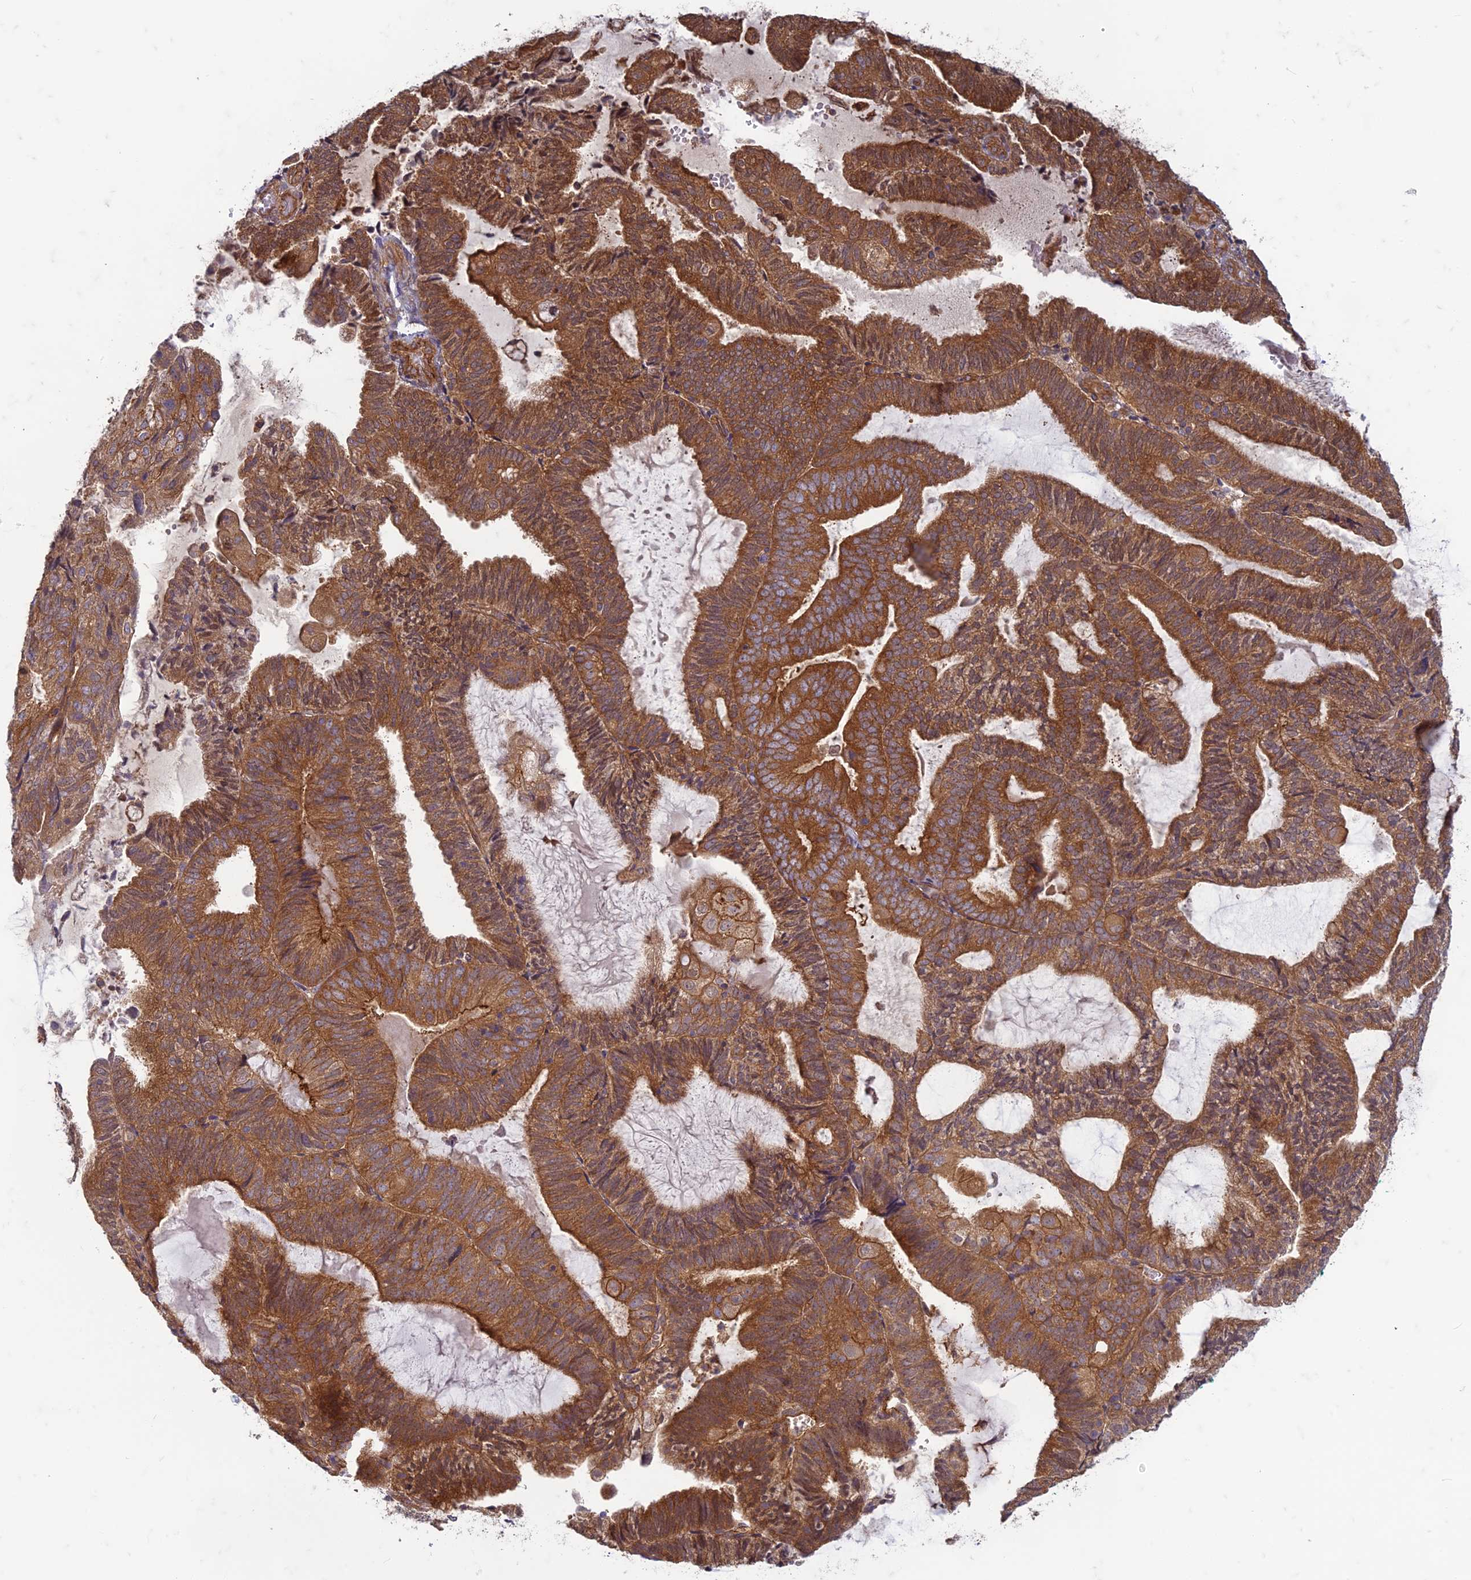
{"staining": {"intensity": "strong", "quantity": ">75%", "location": "cytoplasmic/membranous"}, "tissue": "endometrial cancer", "cell_type": "Tumor cells", "image_type": "cancer", "snomed": [{"axis": "morphology", "description": "Adenocarcinoma, NOS"}, {"axis": "topography", "description": "Endometrium"}], "caption": "Immunohistochemical staining of adenocarcinoma (endometrial) demonstrates strong cytoplasmic/membranous protein staining in about >75% of tumor cells.", "gene": "TCF25", "patient": {"sex": "female", "age": 81}}